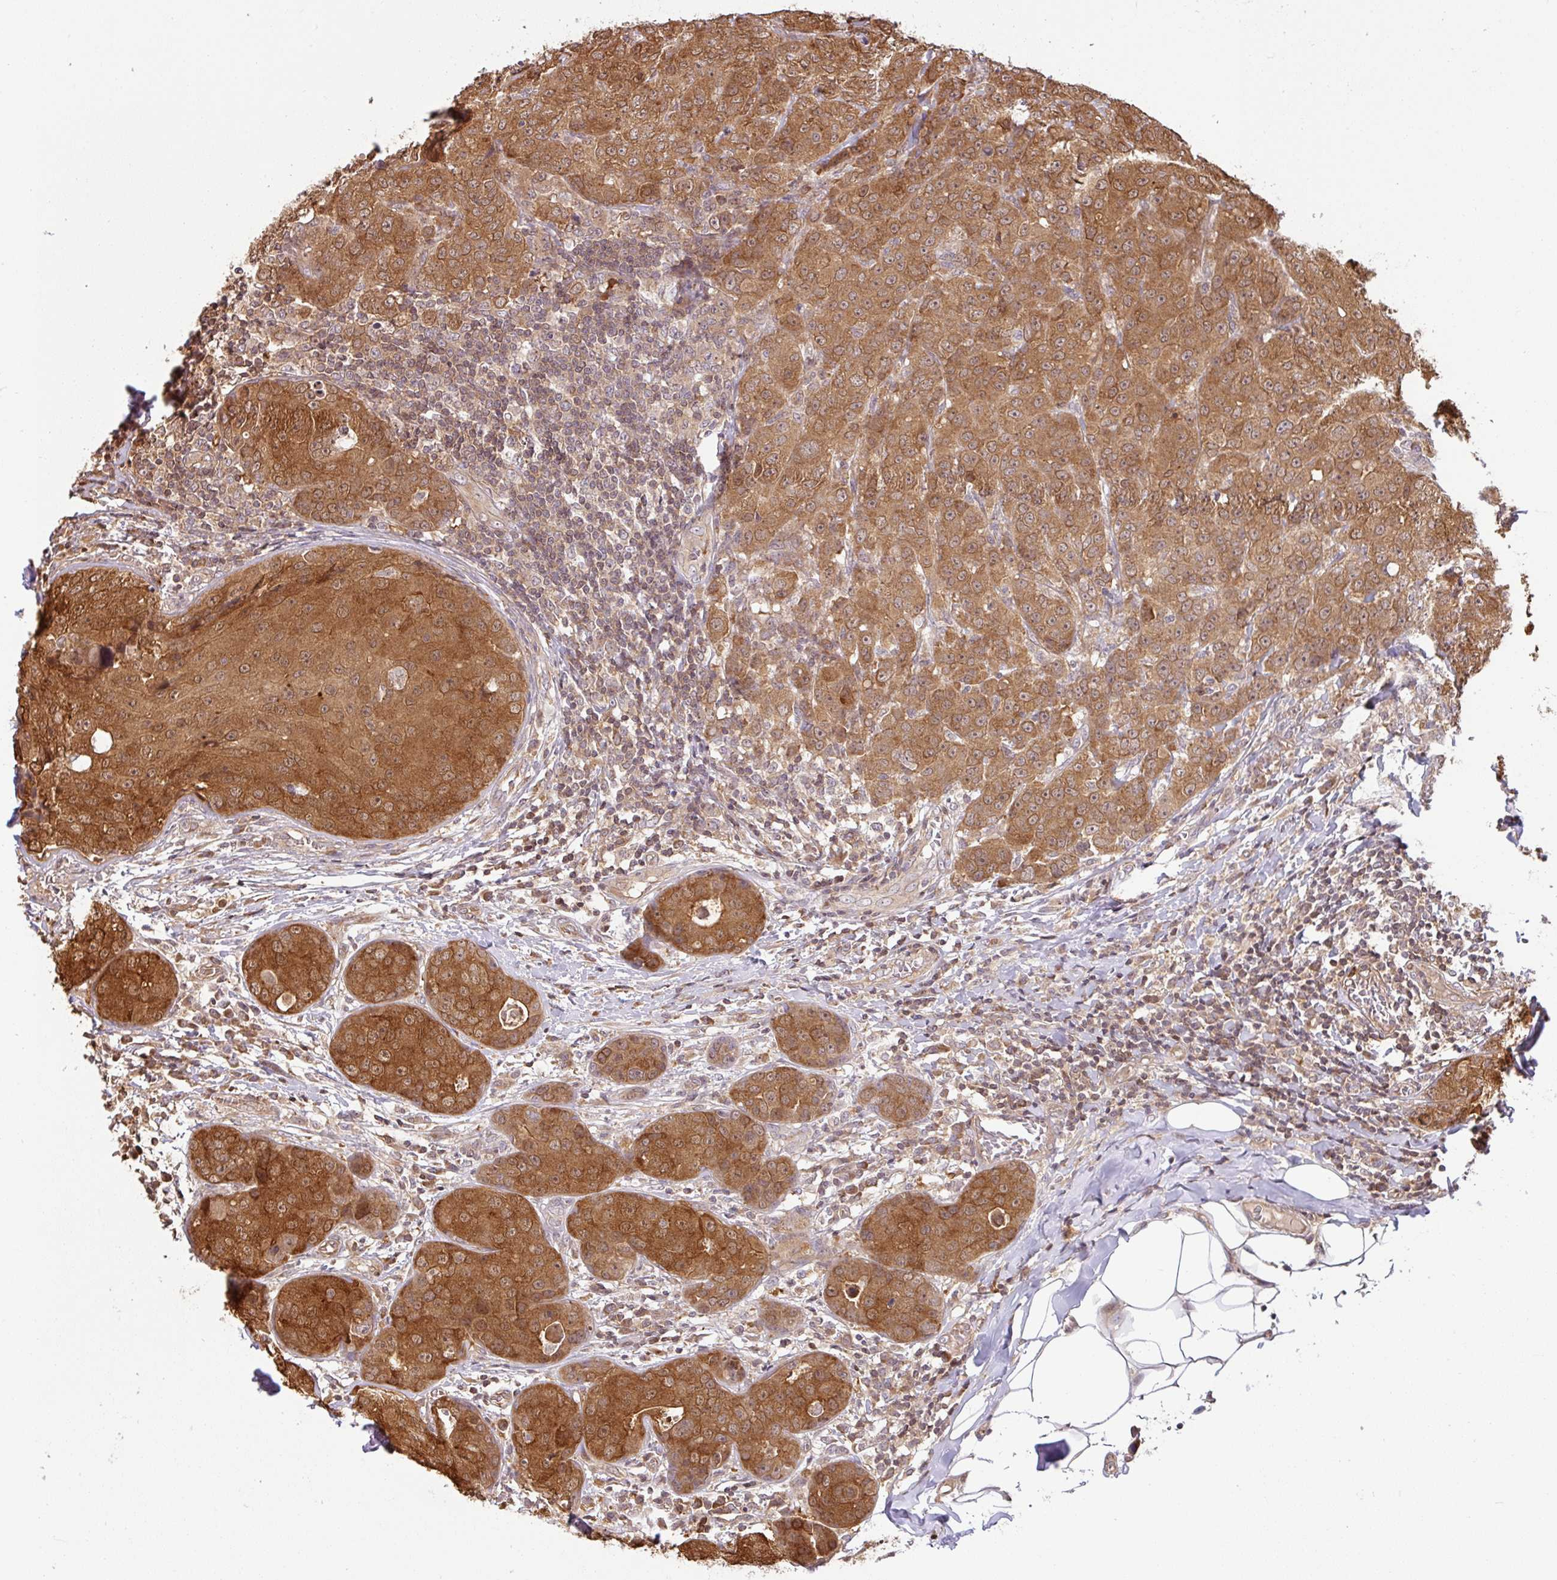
{"staining": {"intensity": "moderate", "quantity": ">75%", "location": "cytoplasmic/membranous,nuclear"}, "tissue": "breast cancer", "cell_type": "Tumor cells", "image_type": "cancer", "snomed": [{"axis": "morphology", "description": "Duct carcinoma"}, {"axis": "topography", "description": "Breast"}], "caption": "The immunohistochemical stain highlights moderate cytoplasmic/membranous and nuclear expression in tumor cells of breast intraductal carcinoma tissue.", "gene": "SHB", "patient": {"sex": "female", "age": 43}}